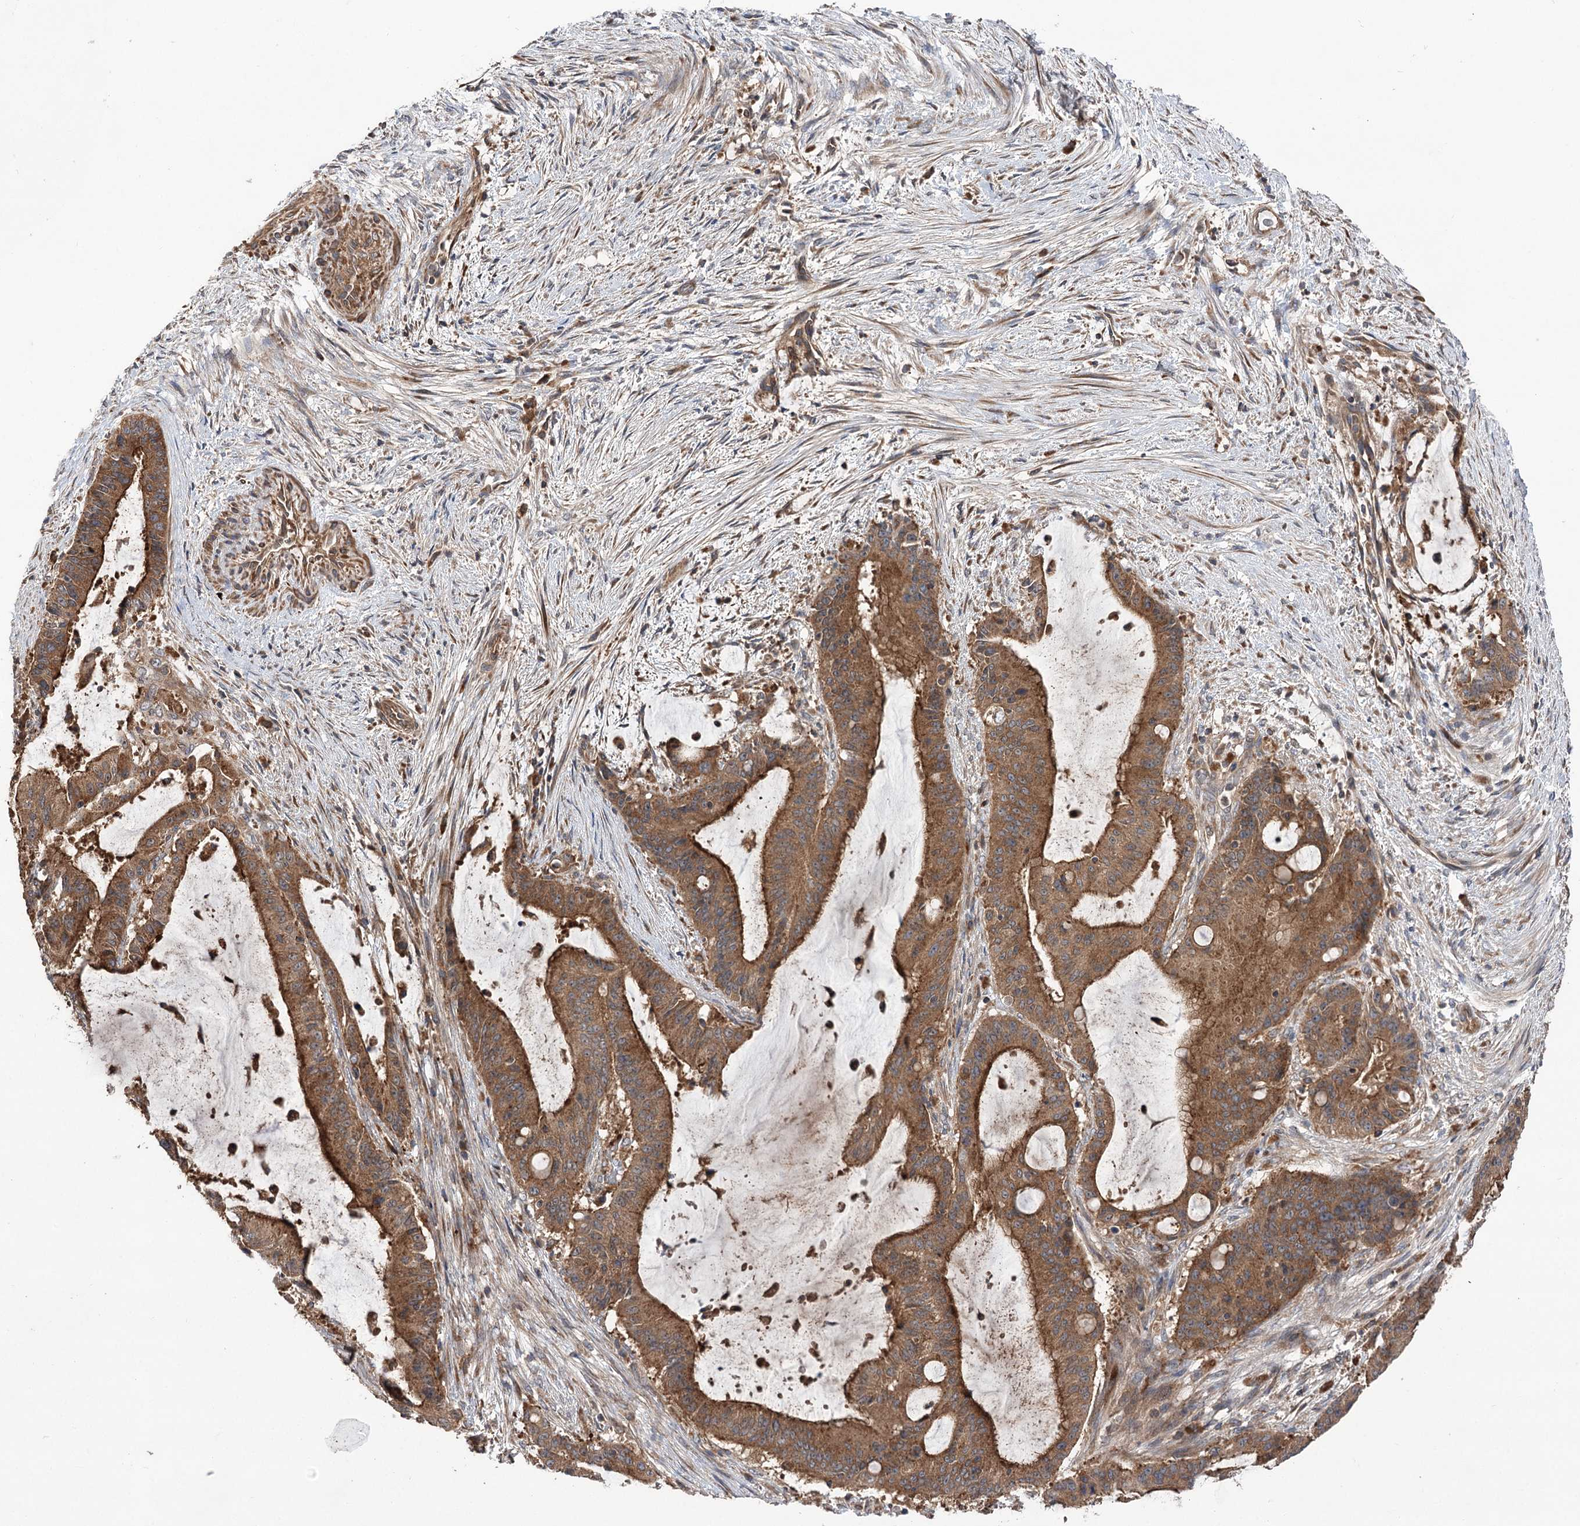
{"staining": {"intensity": "moderate", "quantity": ">75%", "location": "cytoplasmic/membranous"}, "tissue": "liver cancer", "cell_type": "Tumor cells", "image_type": "cancer", "snomed": [{"axis": "morphology", "description": "Normal tissue, NOS"}, {"axis": "morphology", "description": "Cholangiocarcinoma"}, {"axis": "topography", "description": "Liver"}, {"axis": "topography", "description": "Peripheral nerve tissue"}], "caption": "Immunohistochemical staining of liver cholangiocarcinoma displays medium levels of moderate cytoplasmic/membranous protein expression in about >75% of tumor cells.", "gene": "VPS37B", "patient": {"sex": "female", "age": 73}}